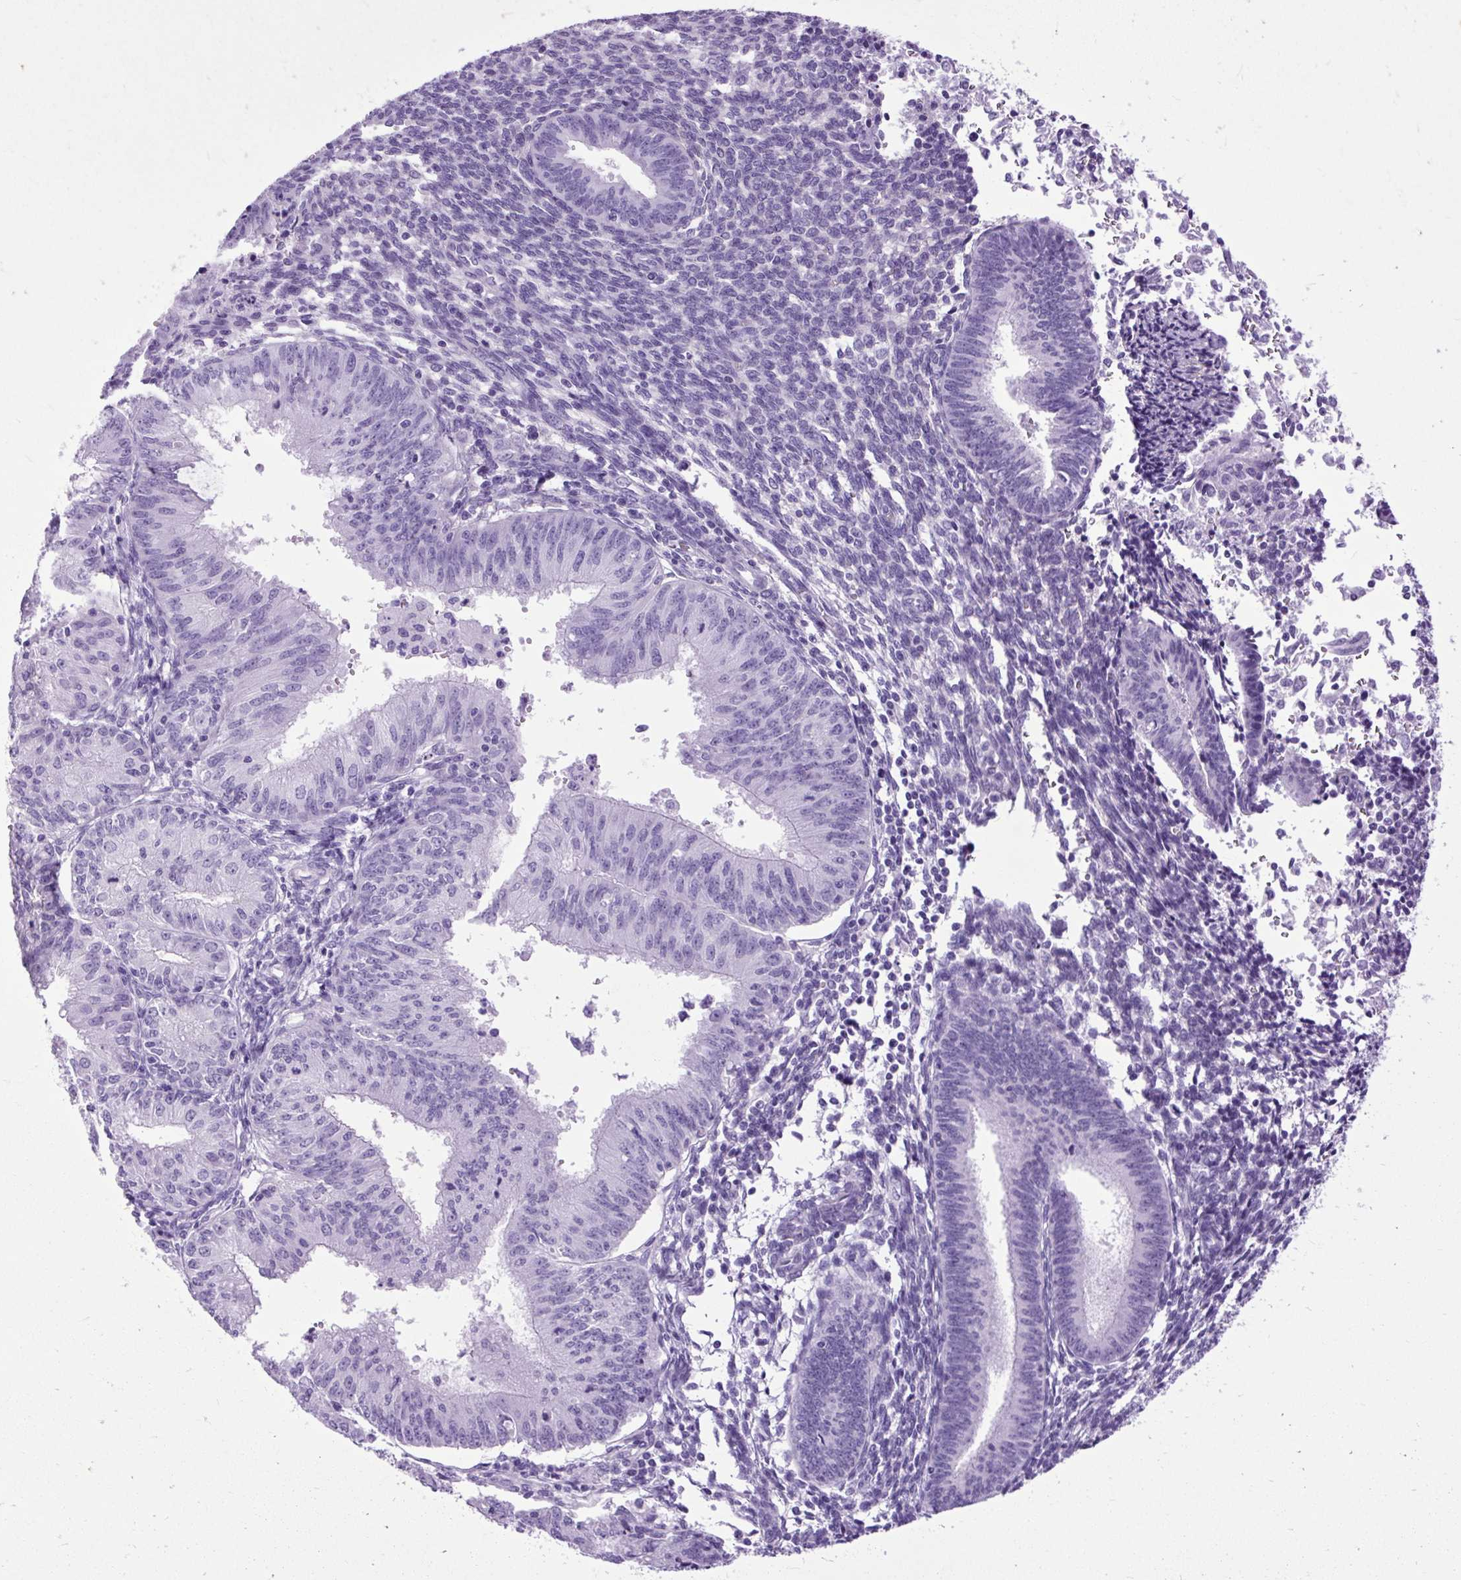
{"staining": {"intensity": "negative", "quantity": "none", "location": "none"}, "tissue": "endometrial cancer", "cell_type": "Tumor cells", "image_type": "cancer", "snomed": [{"axis": "morphology", "description": "Adenocarcinoma, NOS"}, {"axis": "topography", "description": "Endometrium"}], "caption": "There is no significant positivity in tumor cells of endometrial adenocarcinoma. (IHC, brightfield microscopy, high magnification).", "gene": "DPP6", "patient": {"sex": "female", "age": 50}}